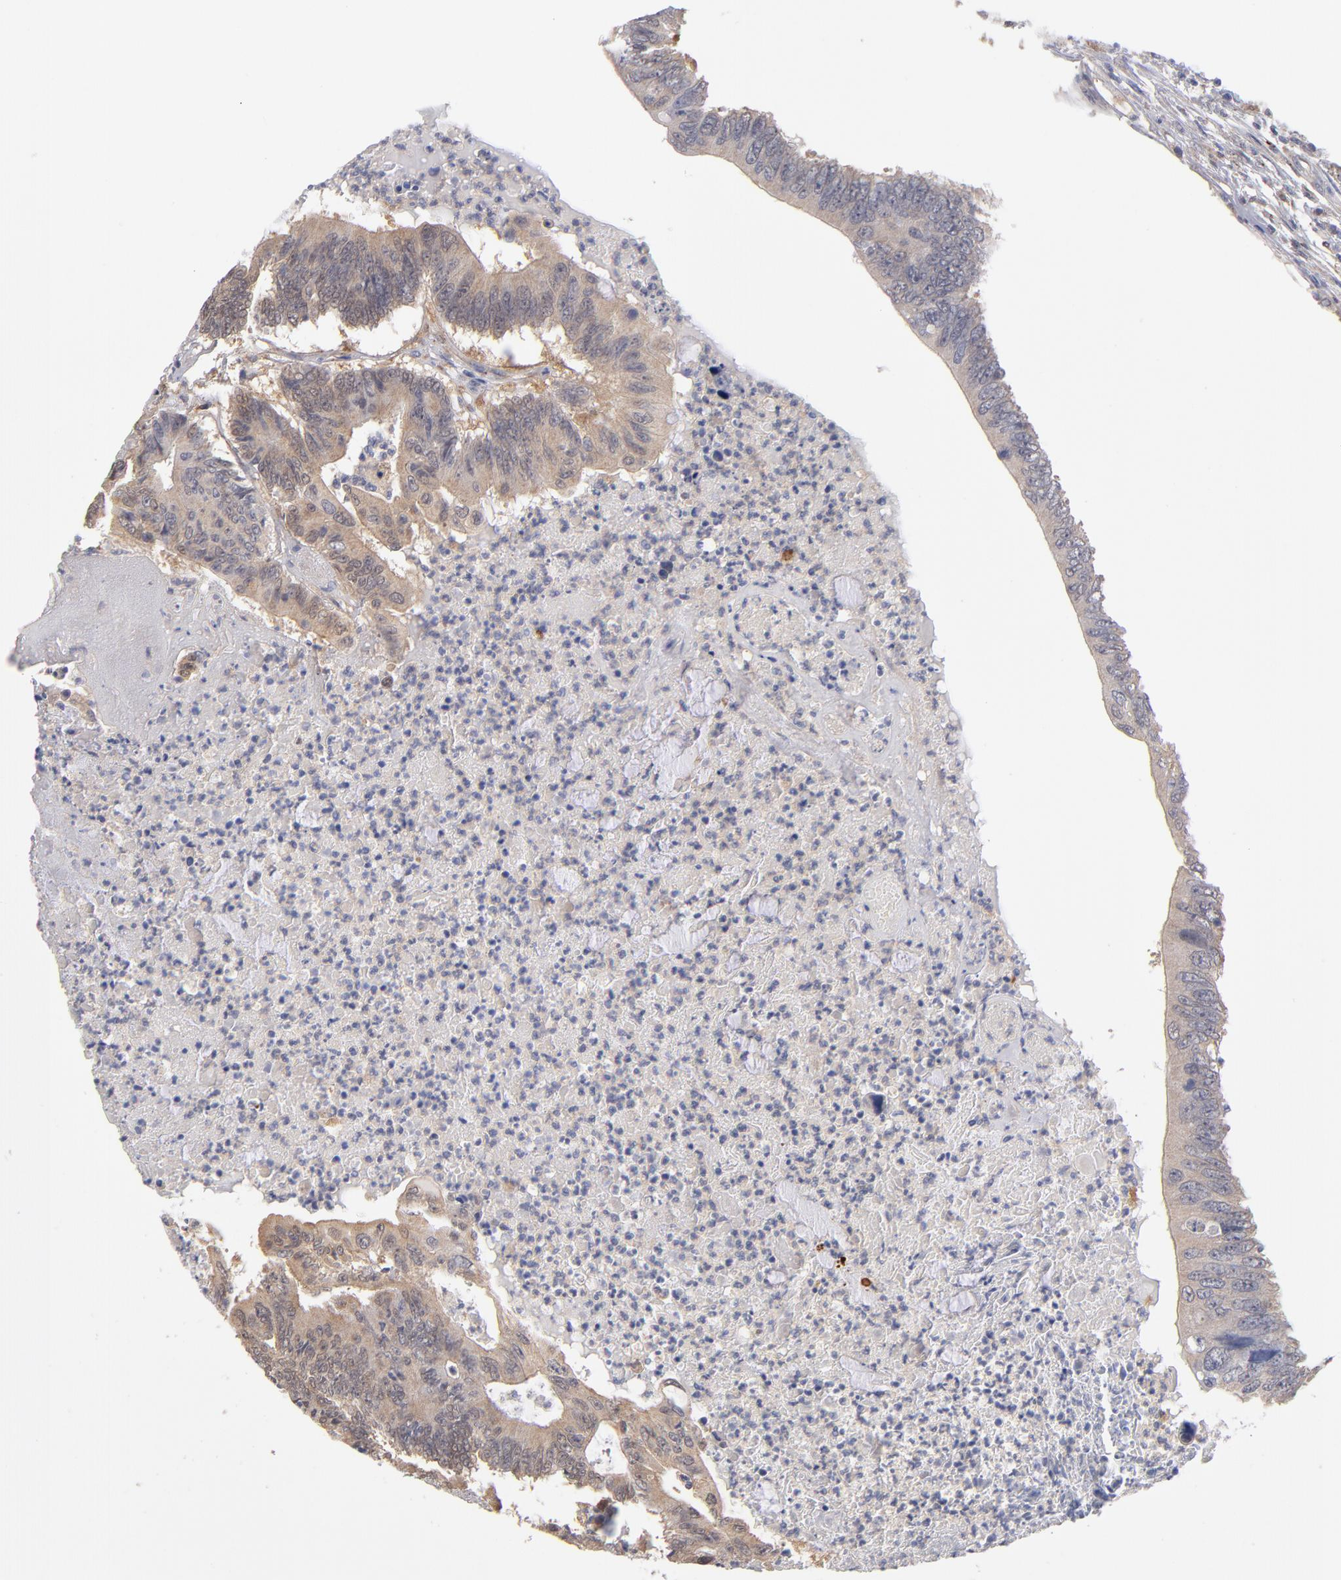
{"staining": {"intensity": "moderate", "quantity": ">75%", "location": "cytoplasmic/membranous"}, "tissue": "colorectal cancer", "cell_type": "Tumor cells", "image_type": "cancer", "snomed": [{"axis": "morphology", "description": "Adenocarcinoma, NOS"}, {"axis": "topography", "description": "Colon"}], "caption": "A histopathology image of human colorectal cancer stained for a protein exhibits moderate cytoplasmic/membranous brown staining in tumor cells.", "gene": "GMFG", "patient": {"sex": "male", "age": 65}}